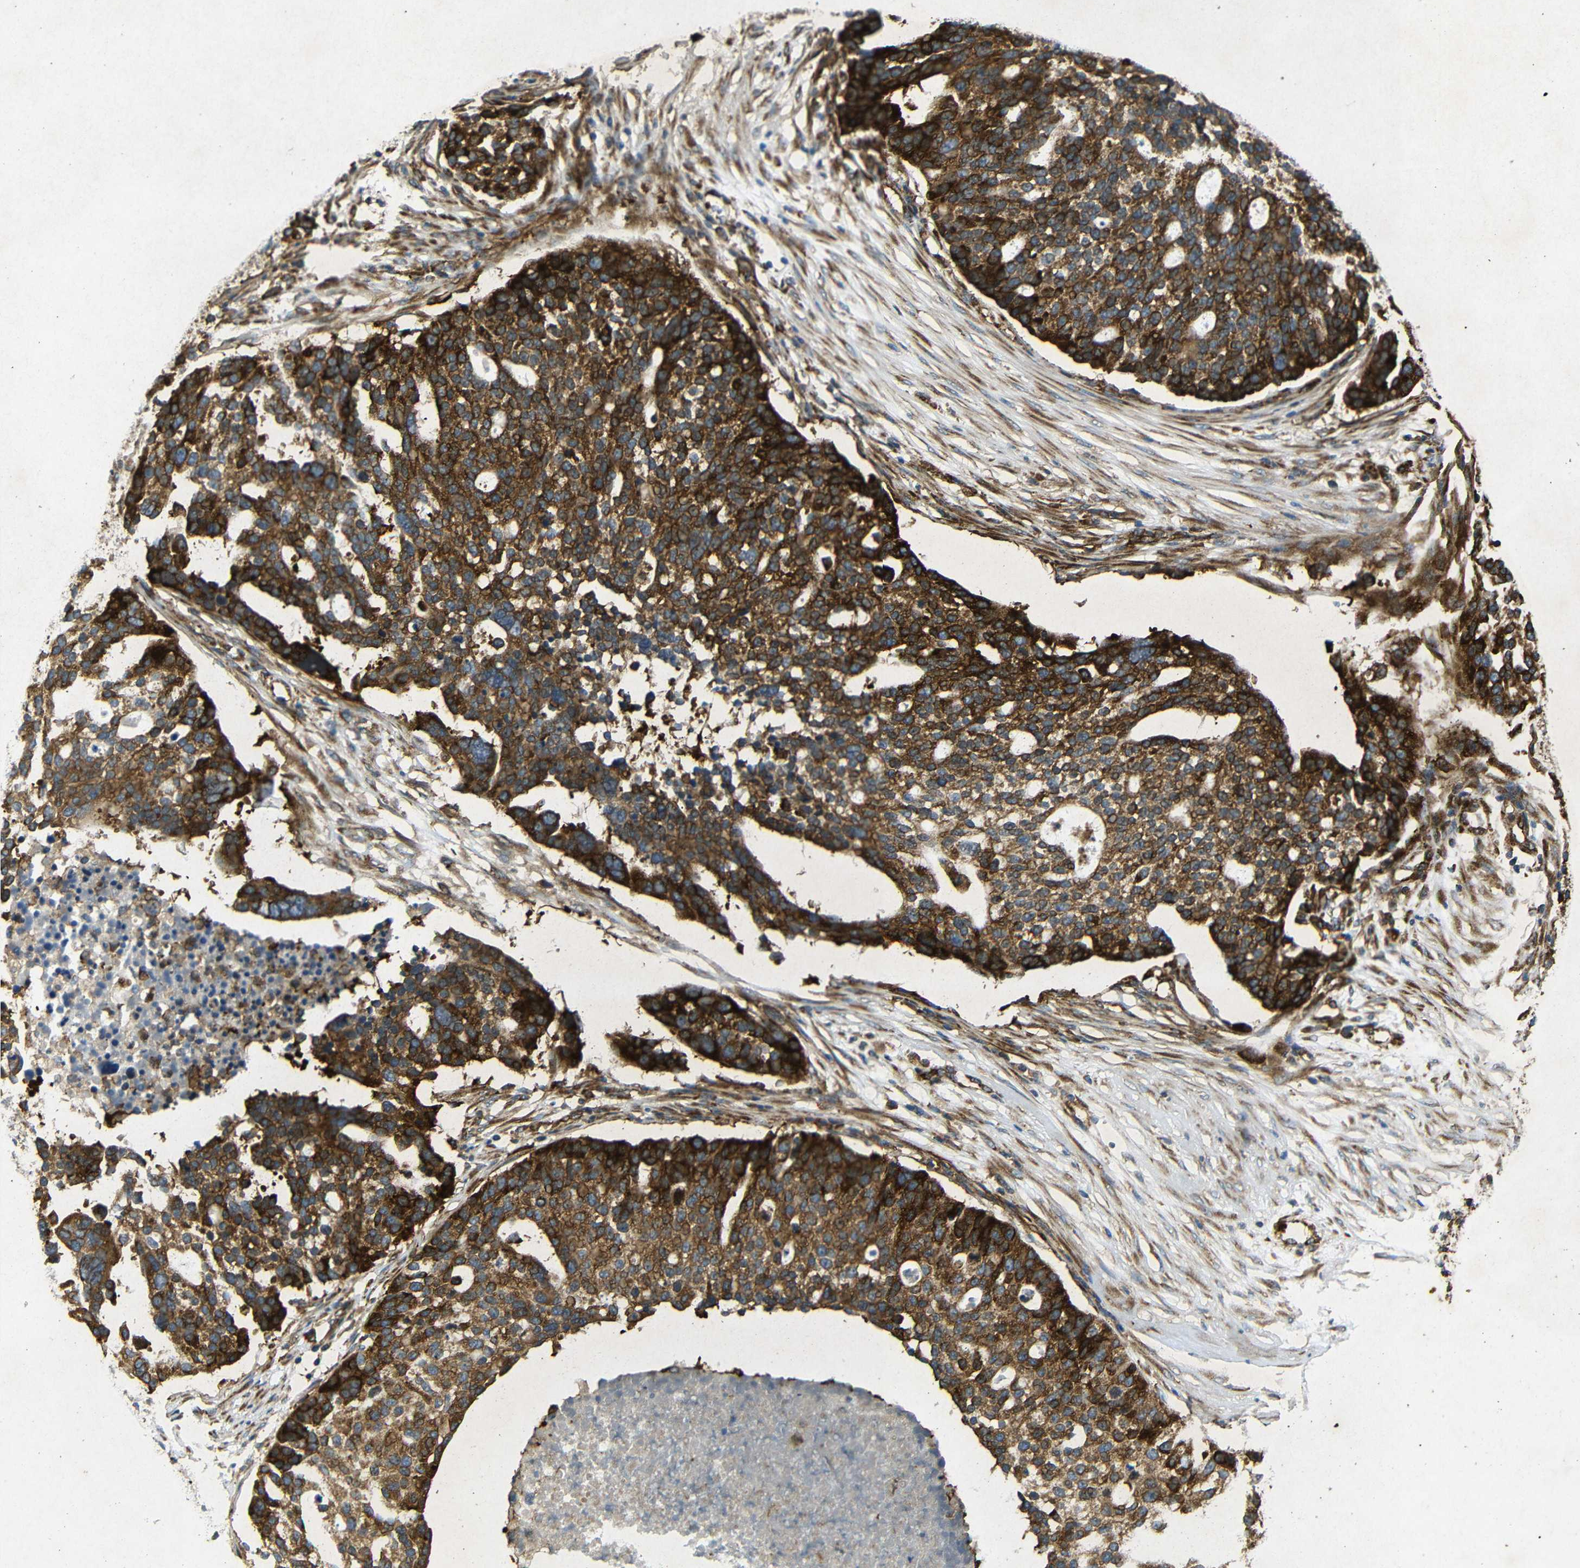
{"staining": {"intensity": "strong", "quantity": ">75%", "location": "cytoplasmic/membranous"}, "tissue": "ovarian cancer", "cell_type": "Tumor cells", "image_type": "cancer", "snomed": [{"axis": "morphology", "description": "Cystadenocarcinoma, serous, NOS"}, {"axis": "topography", "description": "Ovary"}], "caption": "IHC (DAB (3,3'-diaminobenzidine)) staining of serous cystadenocarcinoma (ovarian) displays strong cytoplasmic/membranous protein staining in approximately >75% of tumor cells.", "gene": "BTF3", "patient": {"sex": "female", "age": 59}}